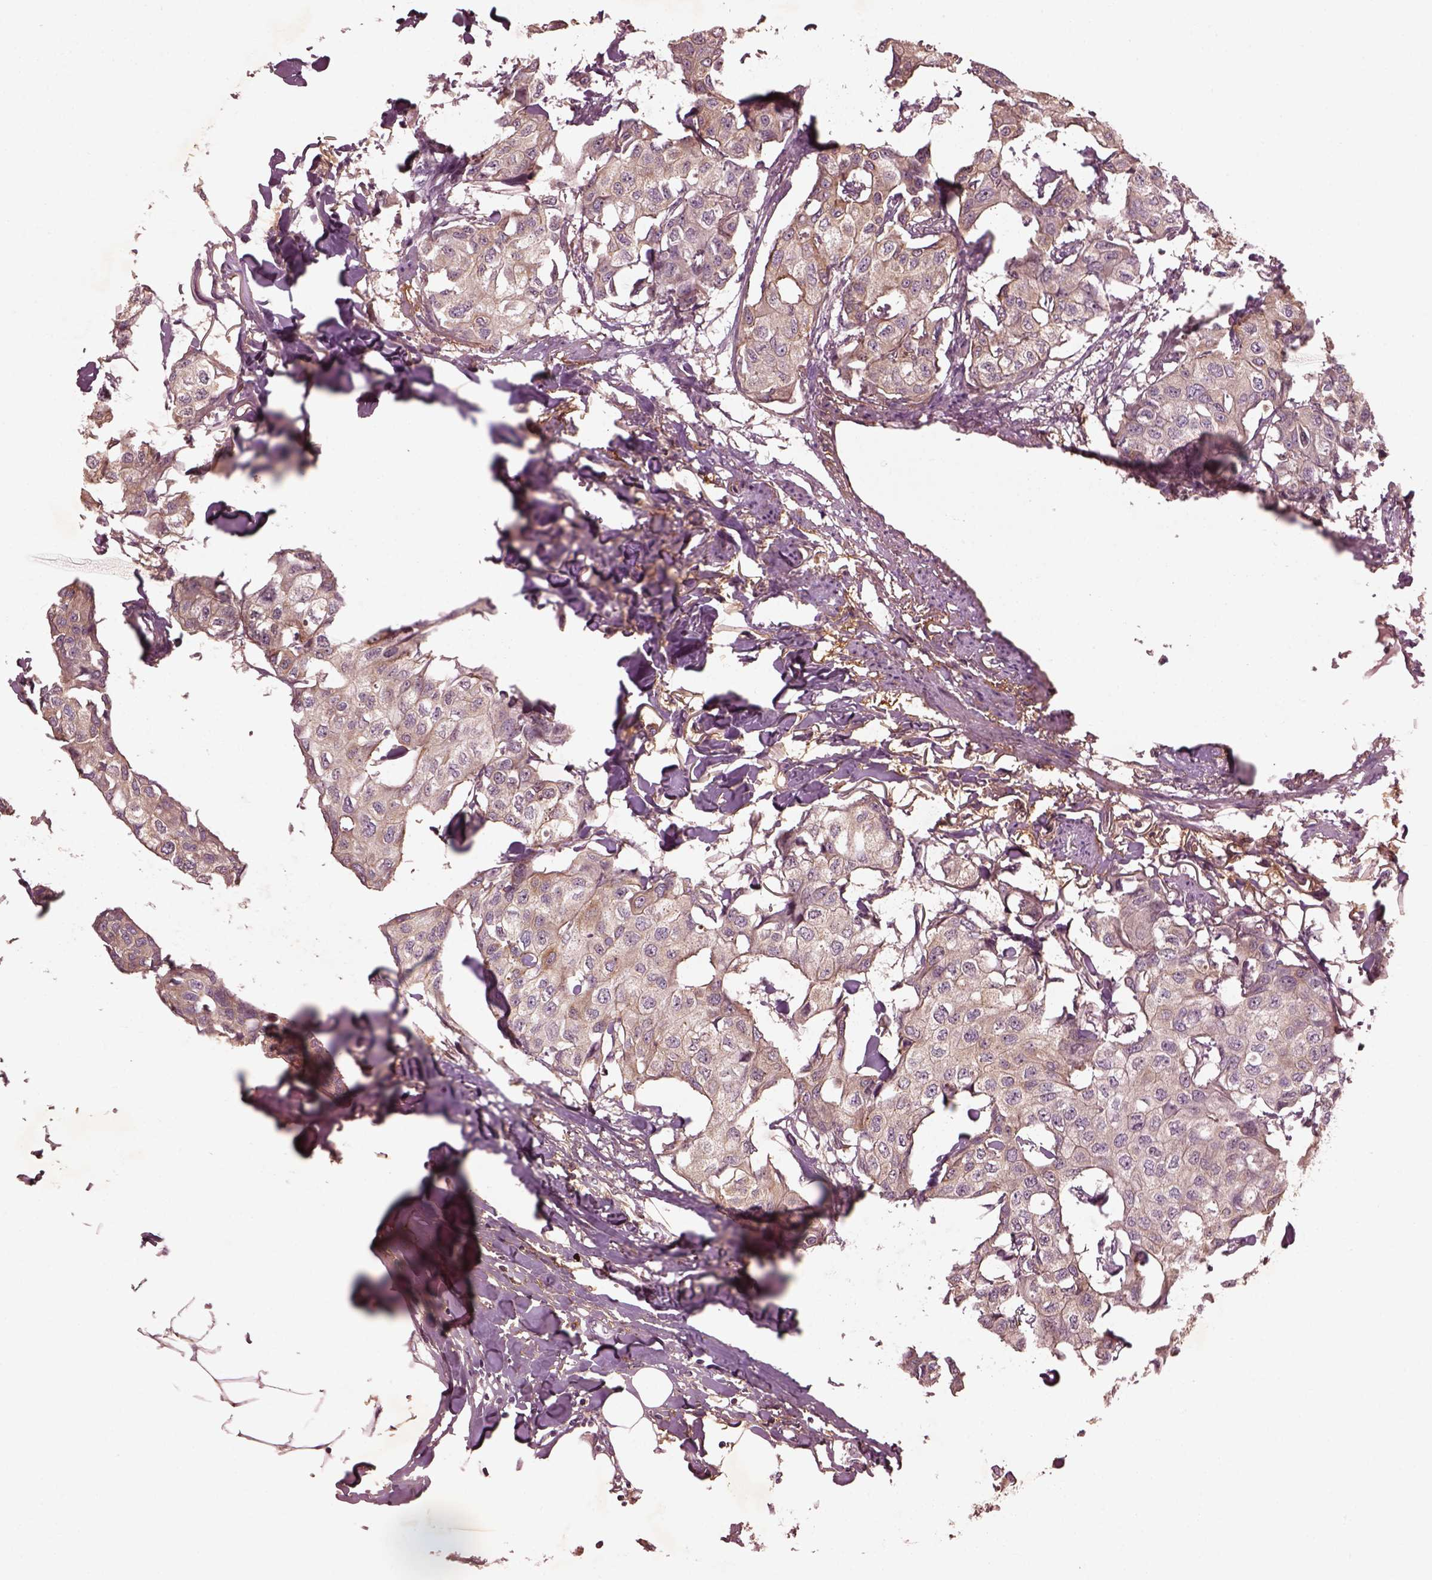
{"staining": {"intensity": "negative", "quantity": "none", "location": "none"}, "tissue": "breast cancer", "cell_type": "Tumor cells", "image_type": "cancer", "snomed": [{"axis": "morphology", "description": "Duct carcinoma"}, {"axis": "topography", "description": "Breast"}], "caption": "The micrograph reveals no staining of tumor cells in breast intraductal carcinoma.", "gene": "EFEMP1", "patient": {"sex": "female", "age": 80}}